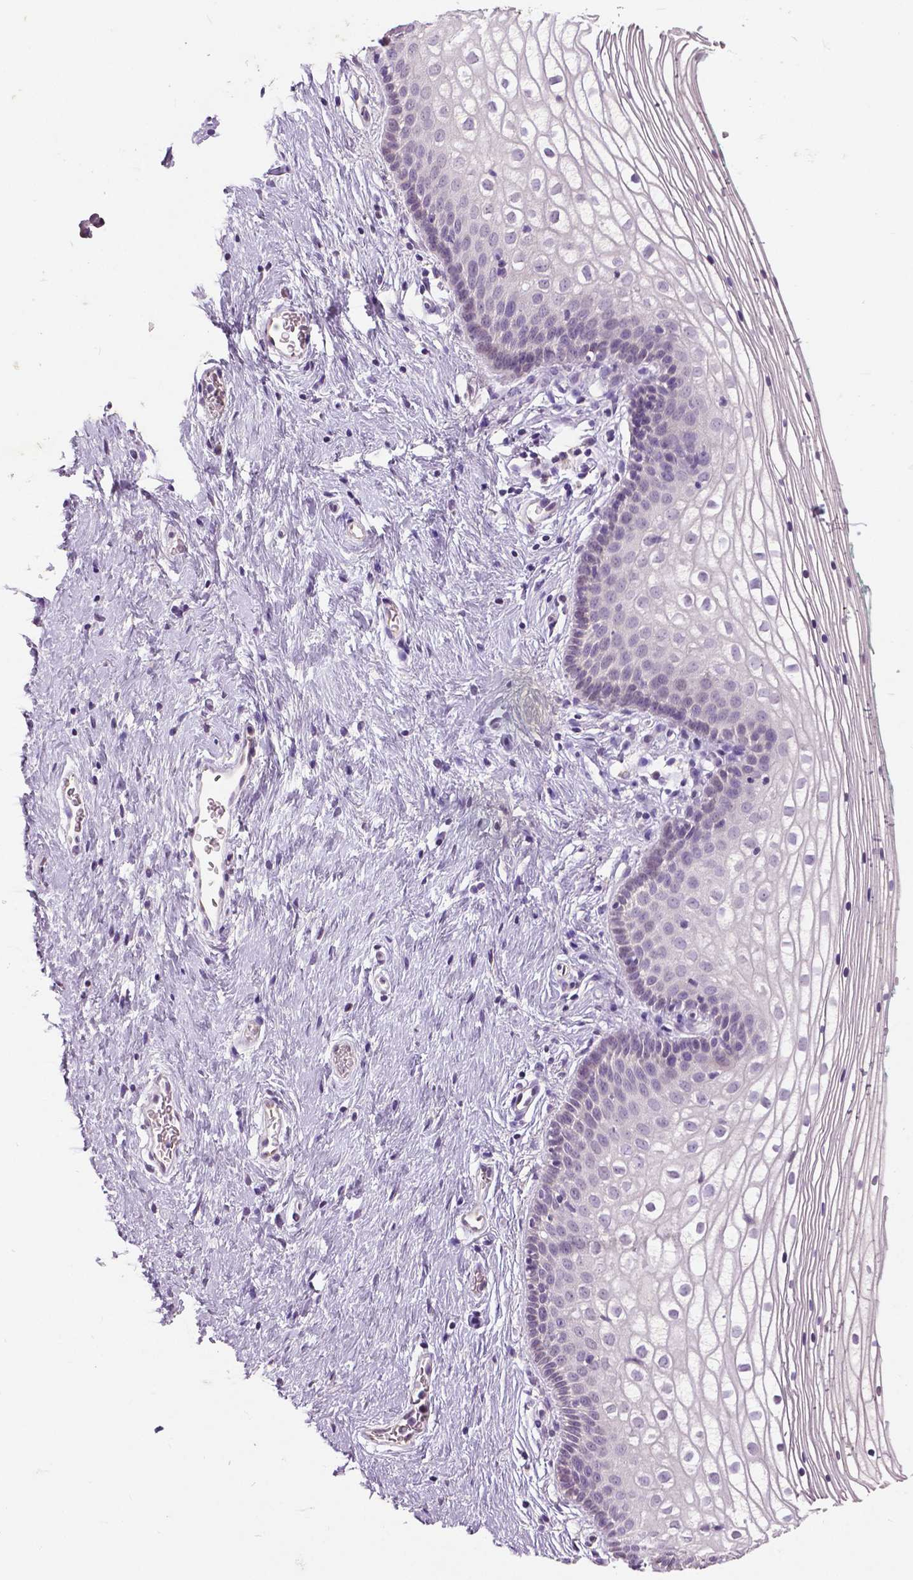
{"staining": {"intensity": "negative", "quantity": "none", "location": "none"}, "tissue": "vagina", "cell_type": "Squamous epithelial cells", "image_type": "normal", "snomed": [{"axis": "morphology", "description": "Normal tissue, NOS"}, {"axis": "topography", "description": "Vagina"}], "caption": "Immunohistochemistry image of unremarkable human vagina stained for a protein (brown), which displays no positivity in squamous epithelial cells. Nuclei are stained in blue.", "gene": "FOXA1", "patient": {"sex": "female", "age": 36}}